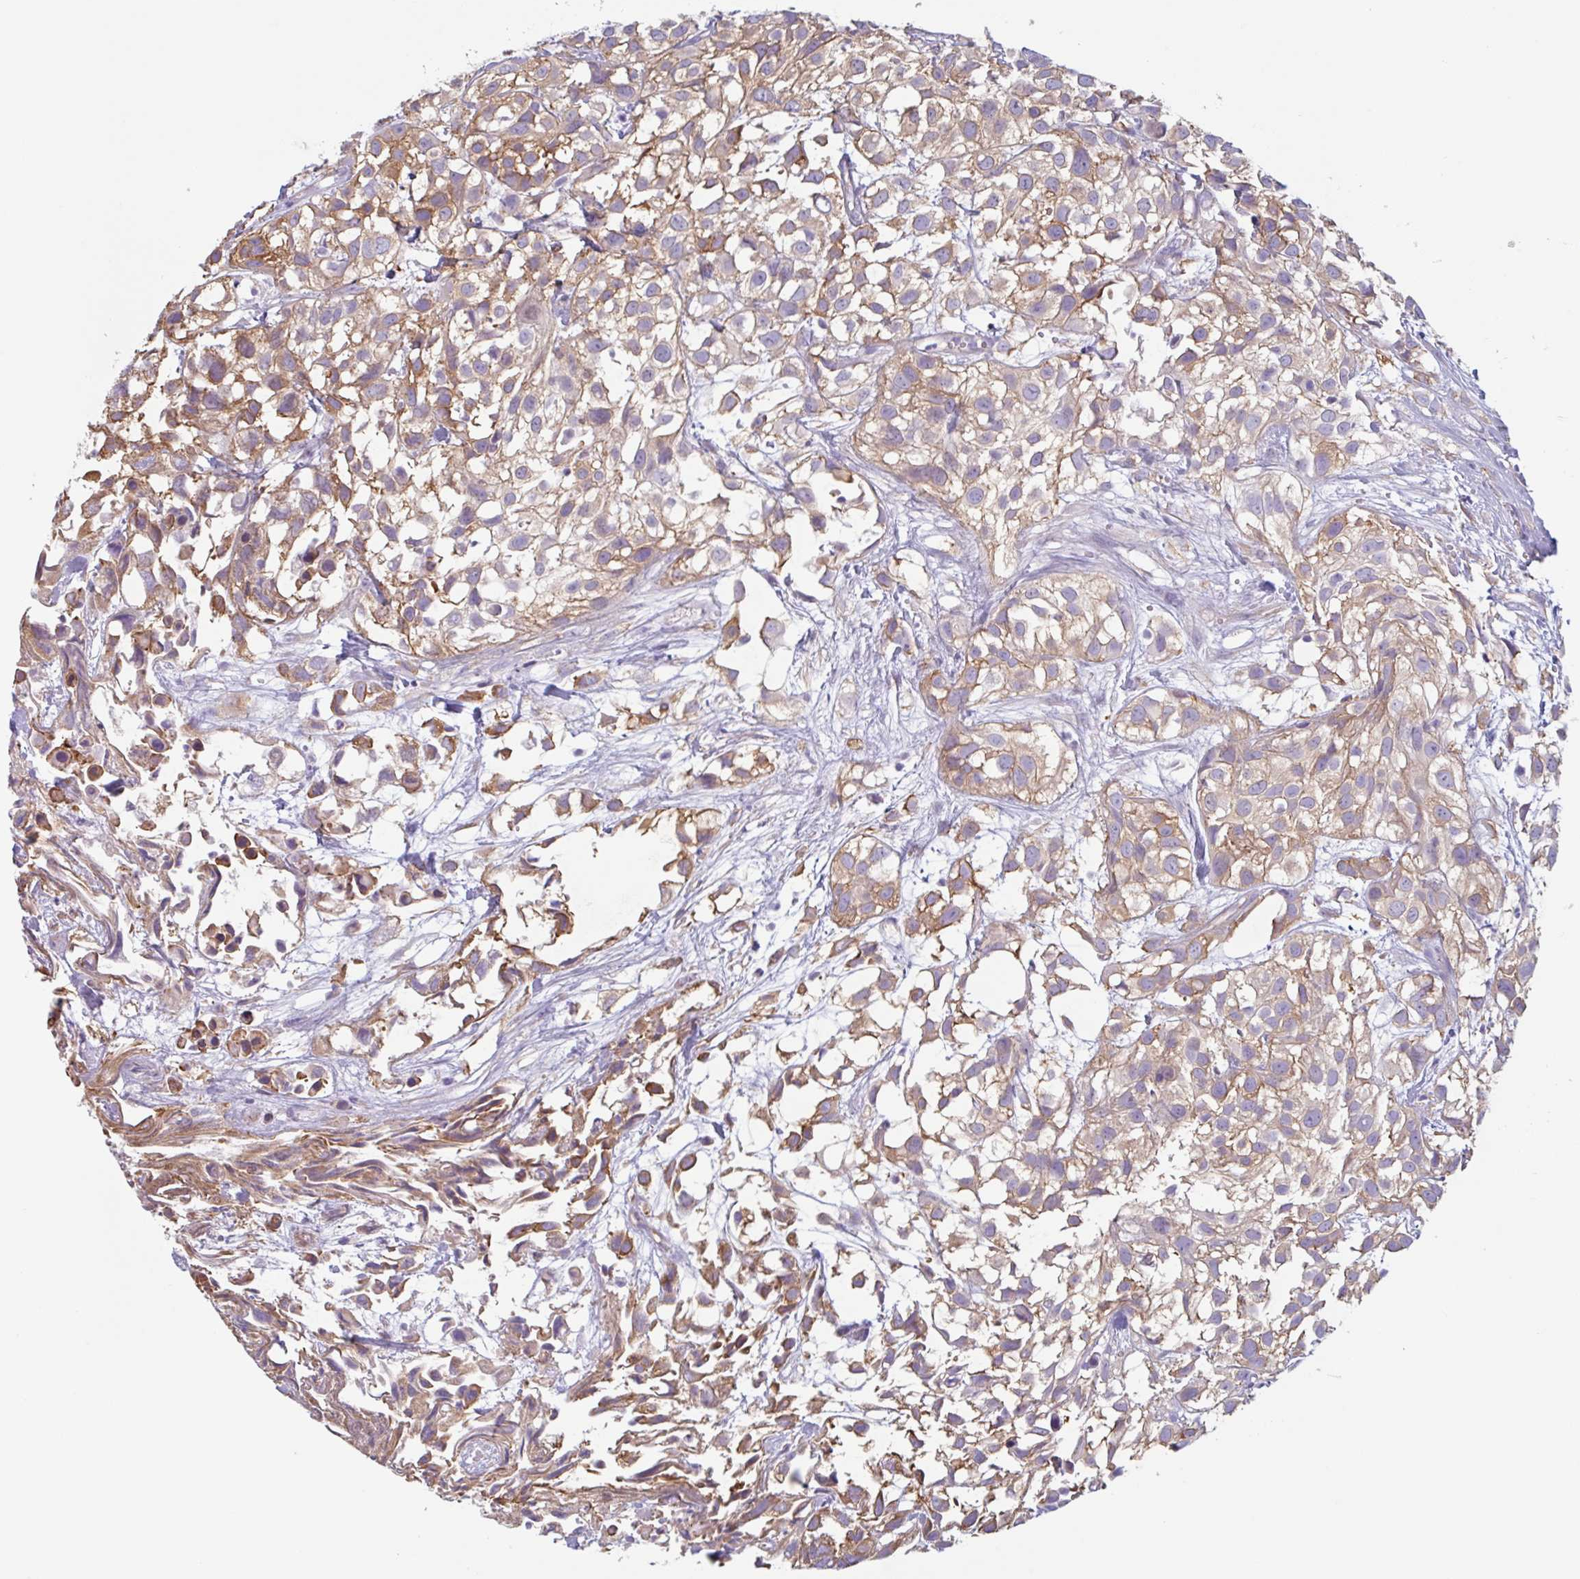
{"staining": {"intensity": "moderate", "quantity": ">75%", "location": "cytoplasmic/membranous"}, "tissue": "urothelial cancer", "cell_type": "Tumor cells", "image_type": "cancer", "snomed": [{"axis": "morphology", "description": "Urothelial carcinoma, High grade"}, {"axis": "topography", "description": "Urinary bladder"}], "caption": "A micrograph of human high-grade urothelial carcinoma stained for a protein demonstrates moderate cytoplasmic/membranous brown staining in tumor cells.", "gene": "MYH10", "patient": {"sex": "male", "age": 56}}